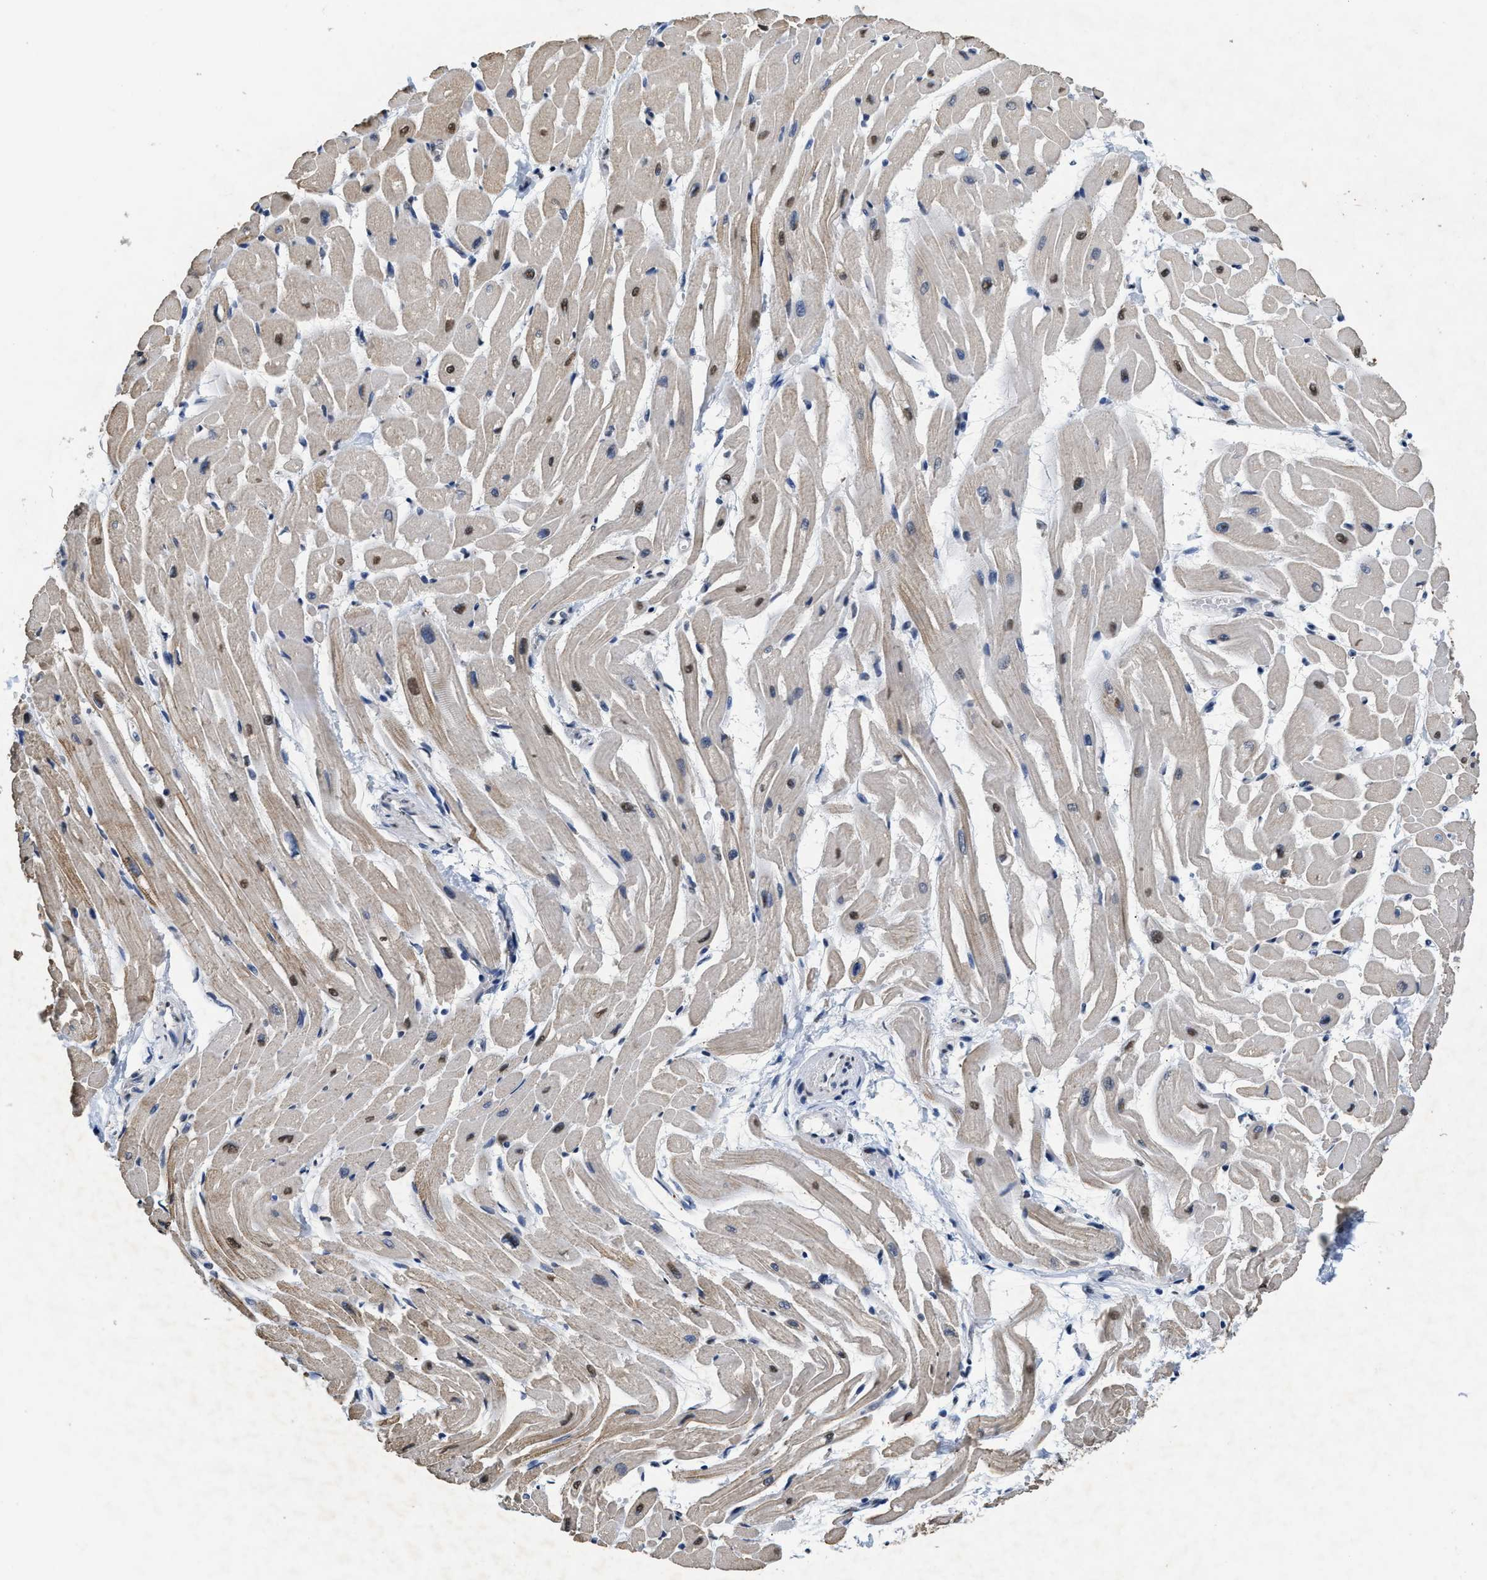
{"staining": {"intensity": "moderate", "quantity": "25%-75%", "location": "cytoplasmic/membranous,nuclear"}, "tissue": "heart muscle", "cell_type": "Cardiomyocytes", "image_type": "normal", "snomed": [{"axis": "morphology", "description": "Normal tissue, NOS"}, {"axis": "topography", "description": "Heart"}], "caption": "Human heart muscle stained with a brown dye shows moderate cytoplasmic/membranous,nuclear positive expression in about 25%-75% of cardiomyocytes.", "gene": "SUPT16H", "patient": {"sex": "male", "age": 45}}